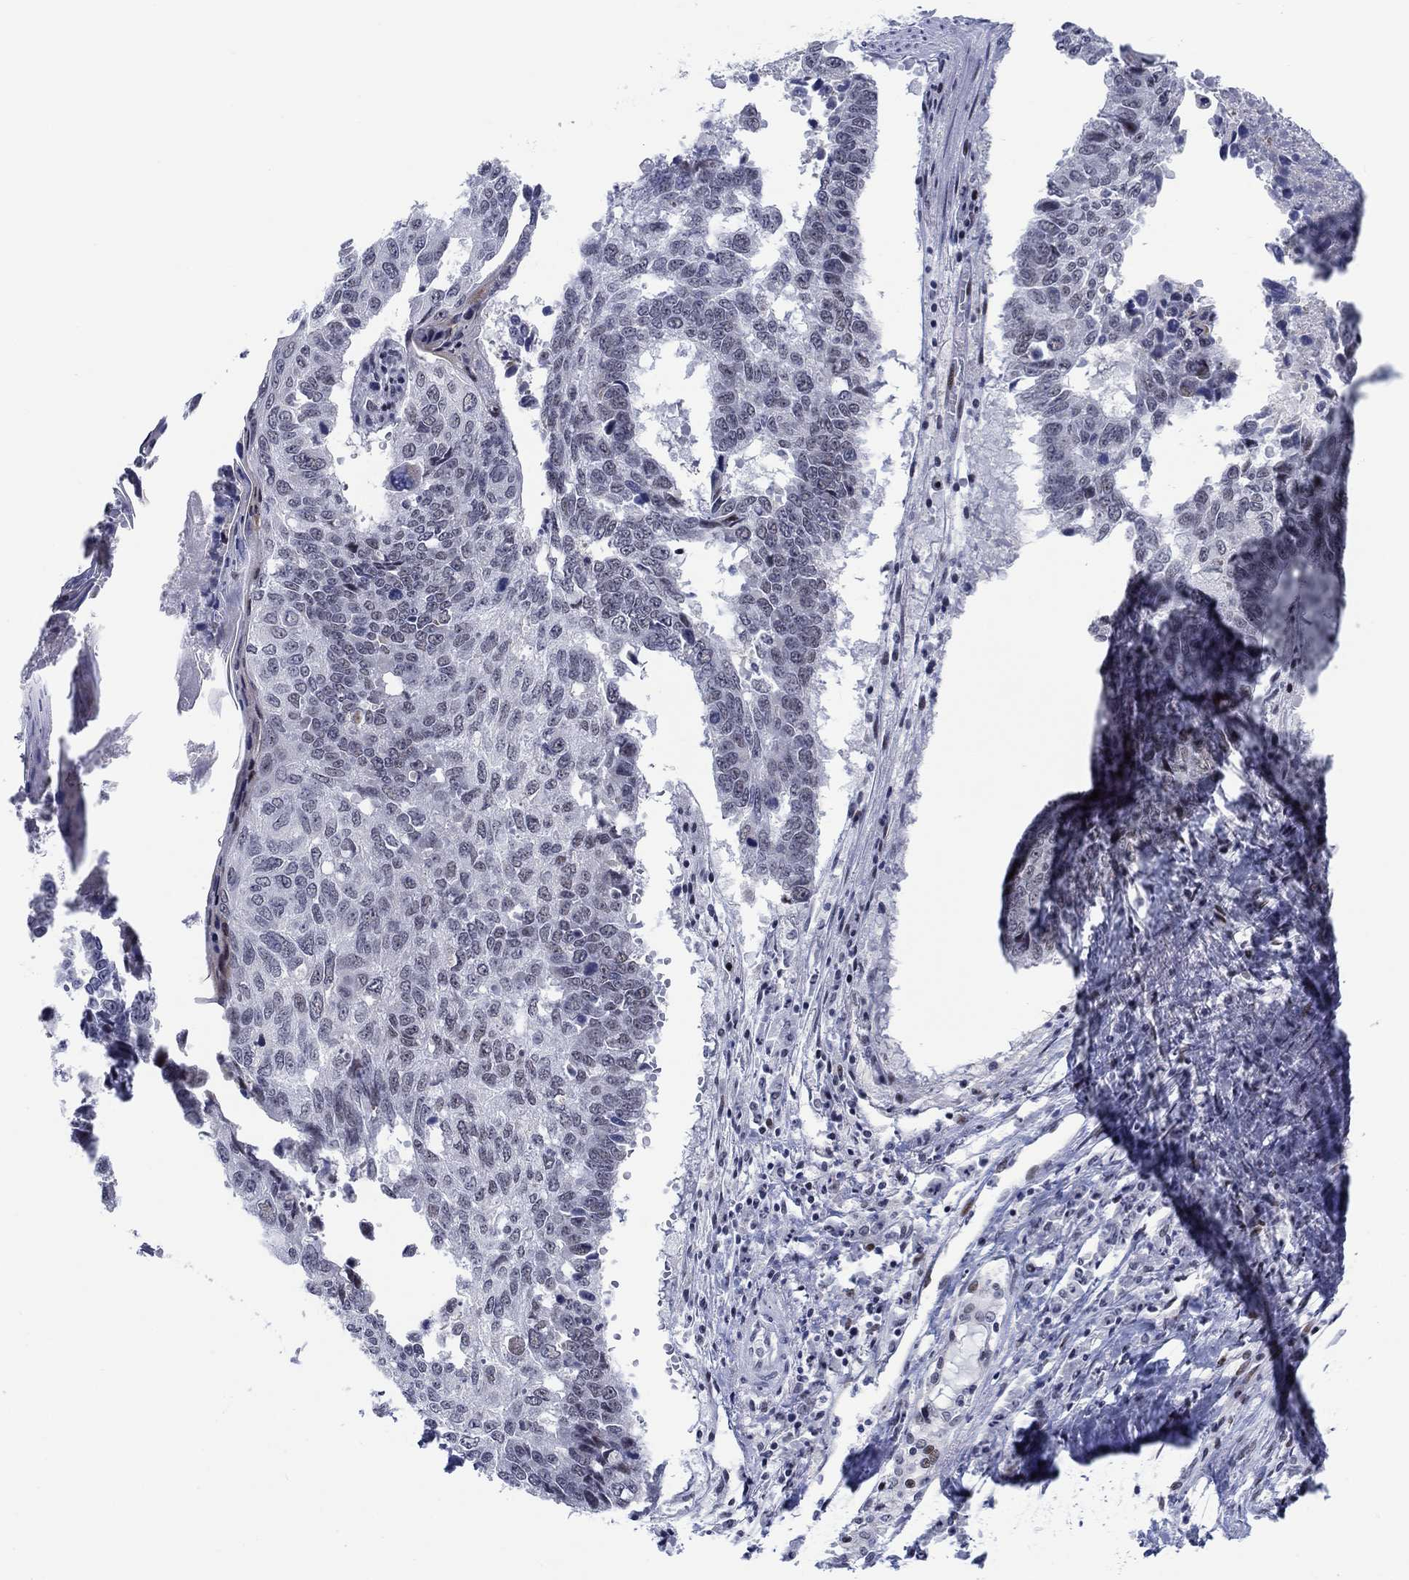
{"staining": {"intensity": "negative", "quantity": "none", "location": "none"}, "tissue": "lung cancer", "cell_type": "Tumor cells", "image_type": "cancer", "snomed": [{"axis": "morphology", "description": "Squamous cell carcinoma, NOS"}, {"axis": "topography", "description": "Lung"}], "caption": "A high-resolution histopathology image shows immunohistochemistry staining of lung squamous cell carcinoma, which displays no significant expression in tumor cells.", "gene": "NEU3", "patient": {"sex": "male", "age": 73}}